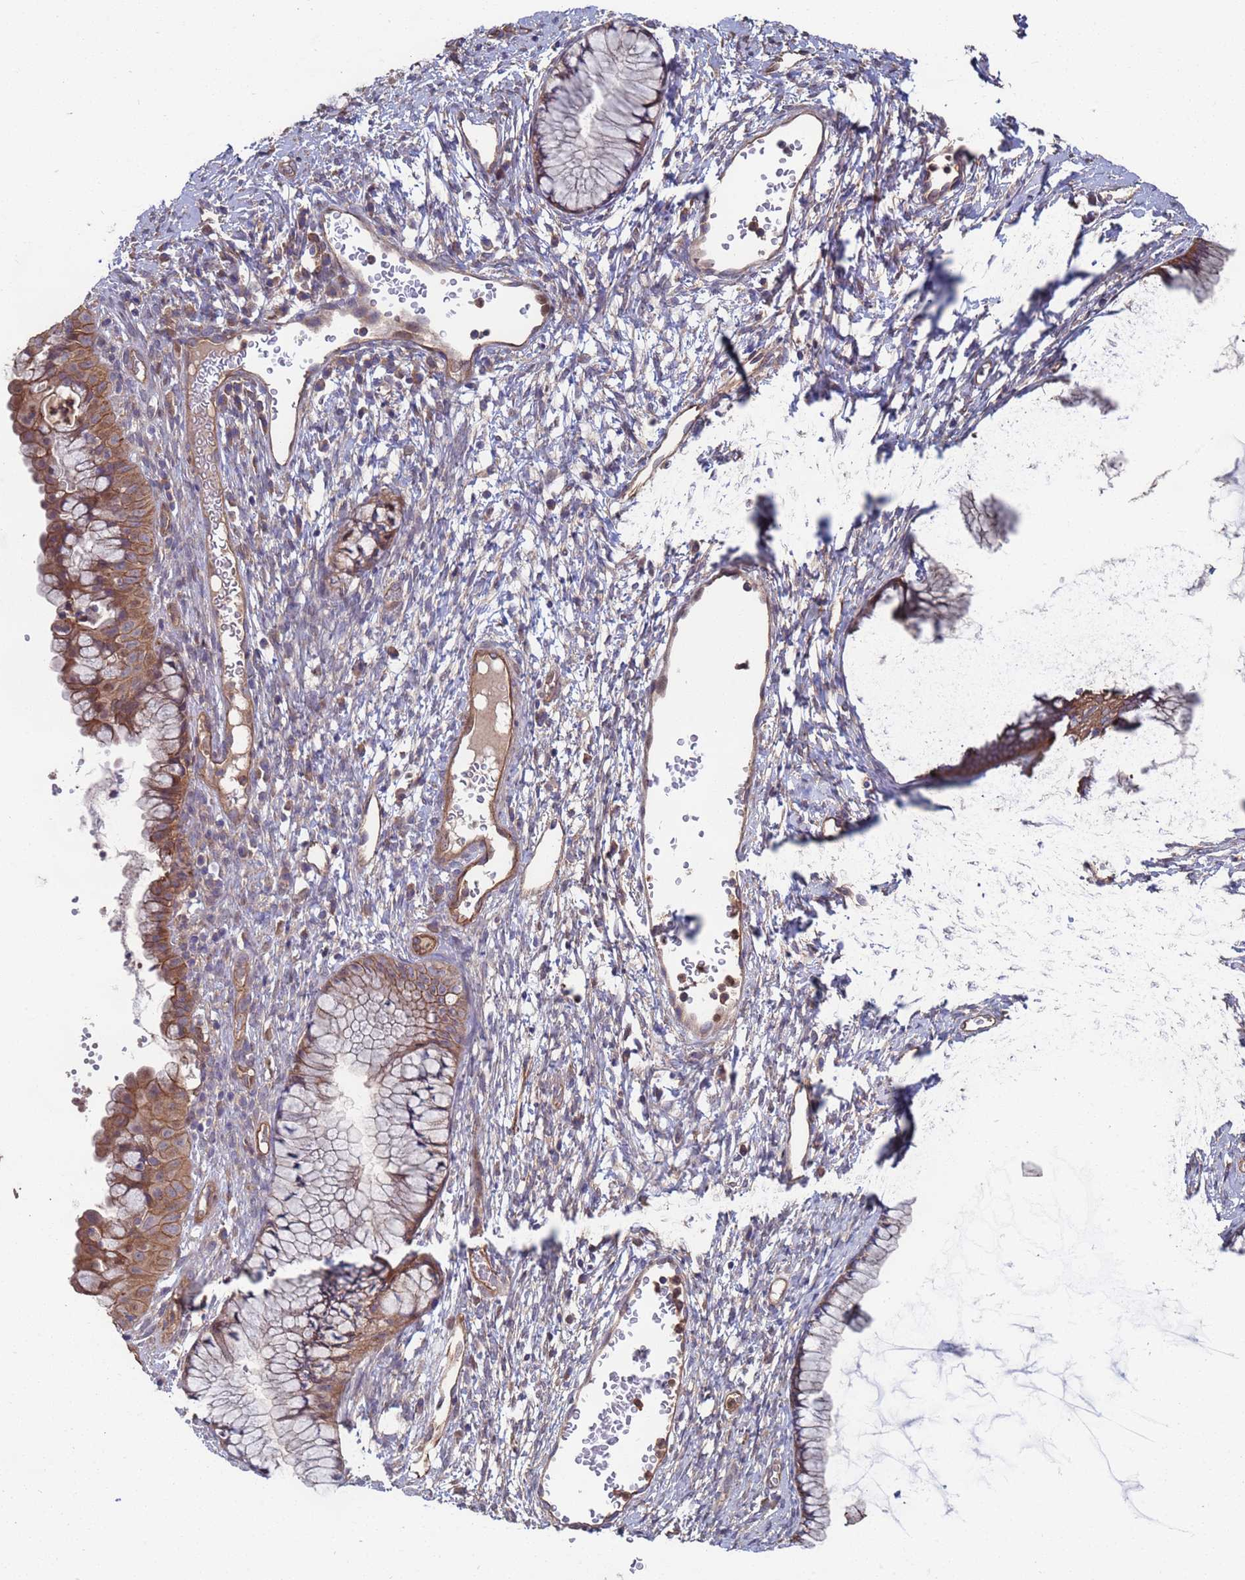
{"staining": {"intensity": "moderate", "quantity": "25%-75%", "location": "cytoplasmic/membranous"}, "tissue": "cervix", "cell_type": "Glandular cells", "image_type": "normal", "snomed": [{"axis": "morphology", "description": "Normal tissue, NOS"}, {"axis": "topography", "description": "Cervix"}], "caption": "This micrograph demonstrates immunohistochemistry (IHC) staining of benign human cervix, with medium moderate cytoplasmic/membranous positivity in approximately 25%-75% of glandular cells.", "gene": "NDUFAF6", "patient": {"sex": "female", "age": 42}}